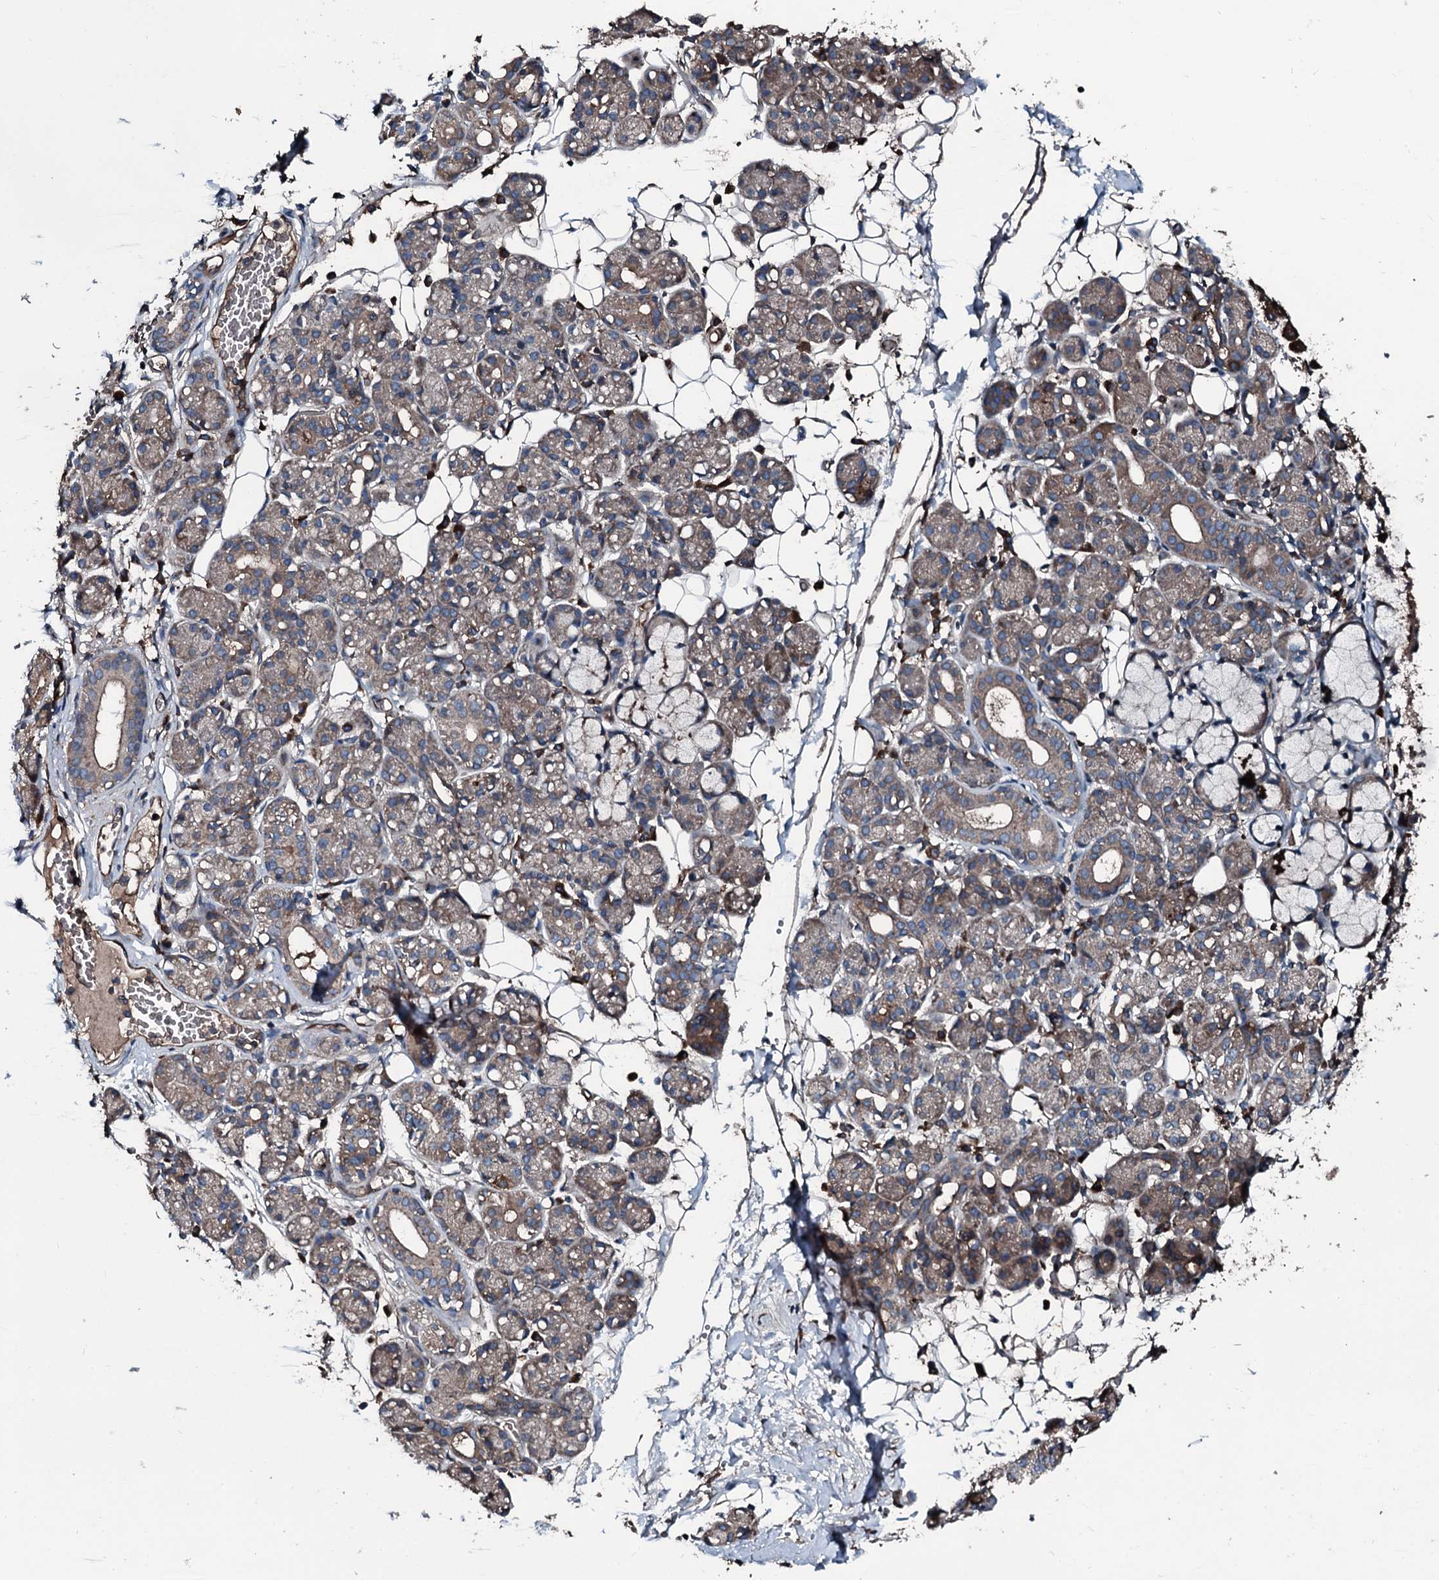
{"staining": {"intensity": "weak", "quantity": "25%-75%", "location": "cytoplasmic/membranous"}, "tissue": "salivary gland", "cell_type": "Glandular cells", "image_type": "normal", "snomed": [{"axis": "morphology", "description": "Normal tissue, NOS"}, {"axis": "topography", "description": "Salivary gland"}], "caption": "High-power microscopy captured an immunohistochemistry image of unremarkable salivary gland, revealing weak cytoplasmic/membranous positivity in about 25%-75% of glandular cells.", "gene": "AARS1", "patient": {"sex": "male", "age": 63}}